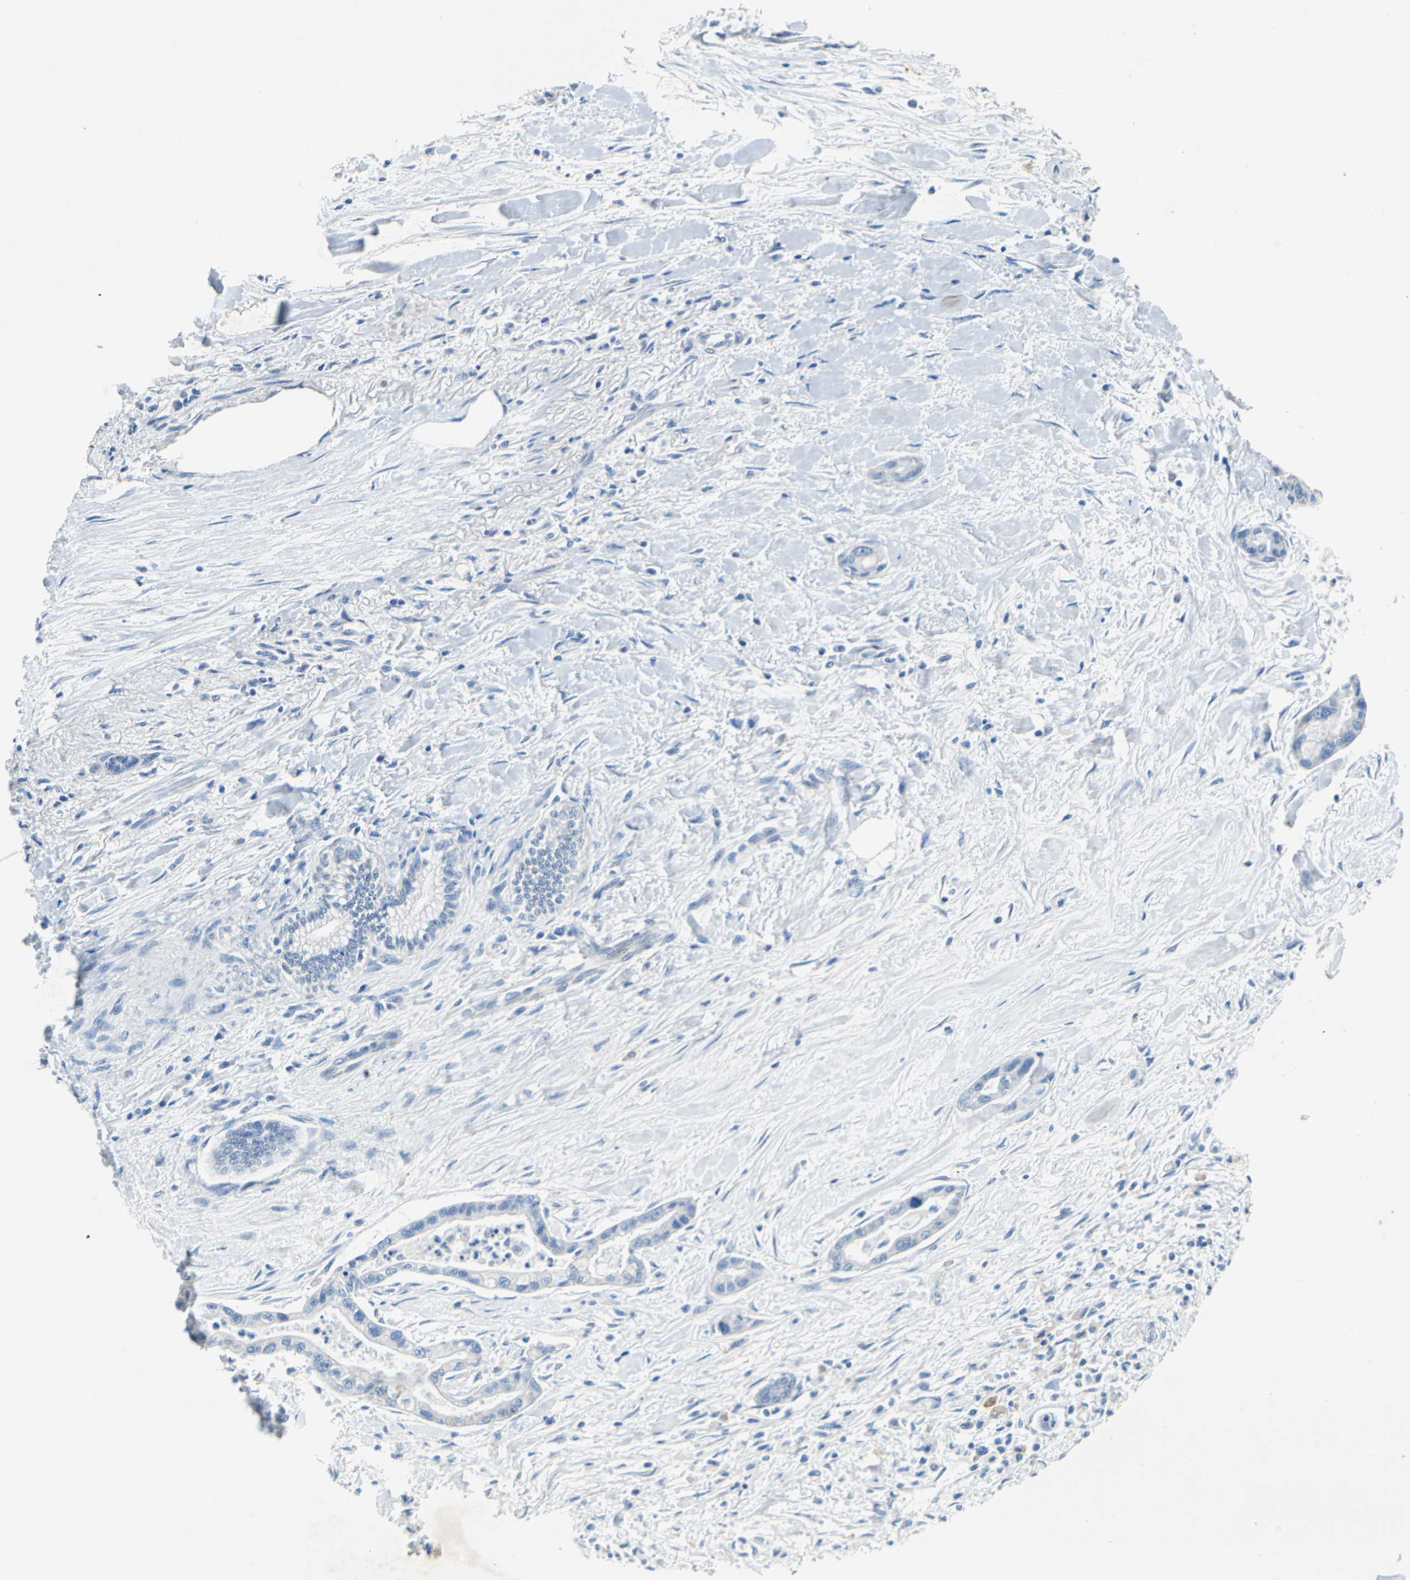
{"staining": {"intensity": "negative", "quantity": "none", "location": "none"}, "tissue": "pancreatic cancer", "cell_type": "Tumor cells", "image_type": "cancer", "snomed": [{"axis": "morphology", "description": "Adenocarcinoma, NOS"}, {"axis": "topography", "description": "Pancreas"}], "caption": "A histopathology image of pancreatic cancer (adenocarcinoma) stained for a protein reveals no brown staining in tumor cells.", "gene": "TEX264", "patient": {"sex": "male", "age": 70}}